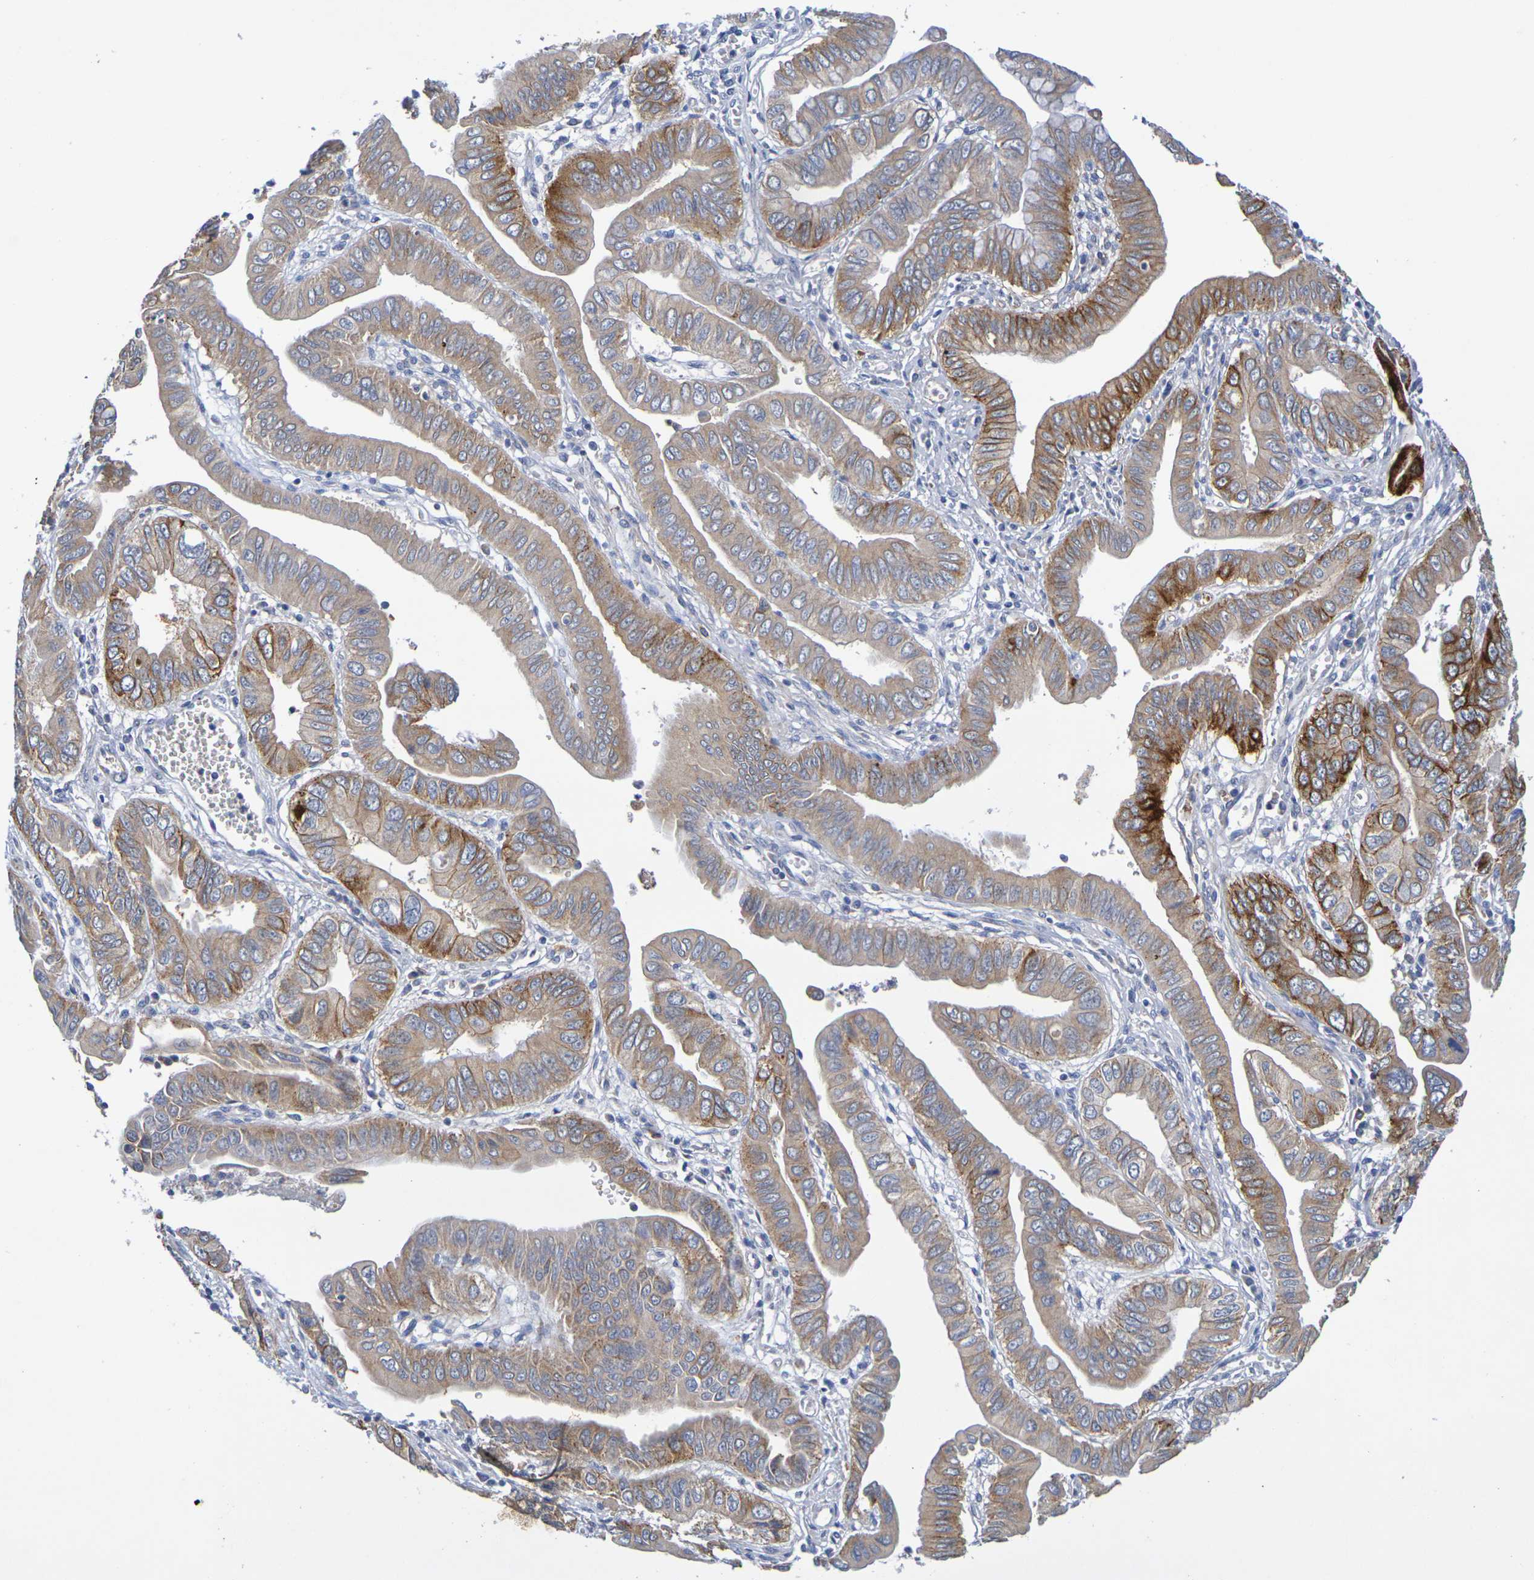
{"staining": {"intensity": "moderate", "quantity": "25%-75%", "location": "cytoplasmic/membranous"}, "tissue": "pancreatic cancer", "cell_type": "Tumor cells", "image_type": "cancer", "snomed": [{"axis": "morphology", "description": "Normal tissue, NOS"}, {"axis": "topography", "description": "Lymph node"}], "caption": "There is medium levels of moderate cytoplasmic/membranous positivity in tumor cells of pancreatic cancer, as demonstrated by immunohistochemical staining (brown color).", "gene": "SDC4", "patient": {"sex": "male", "age": 50}}